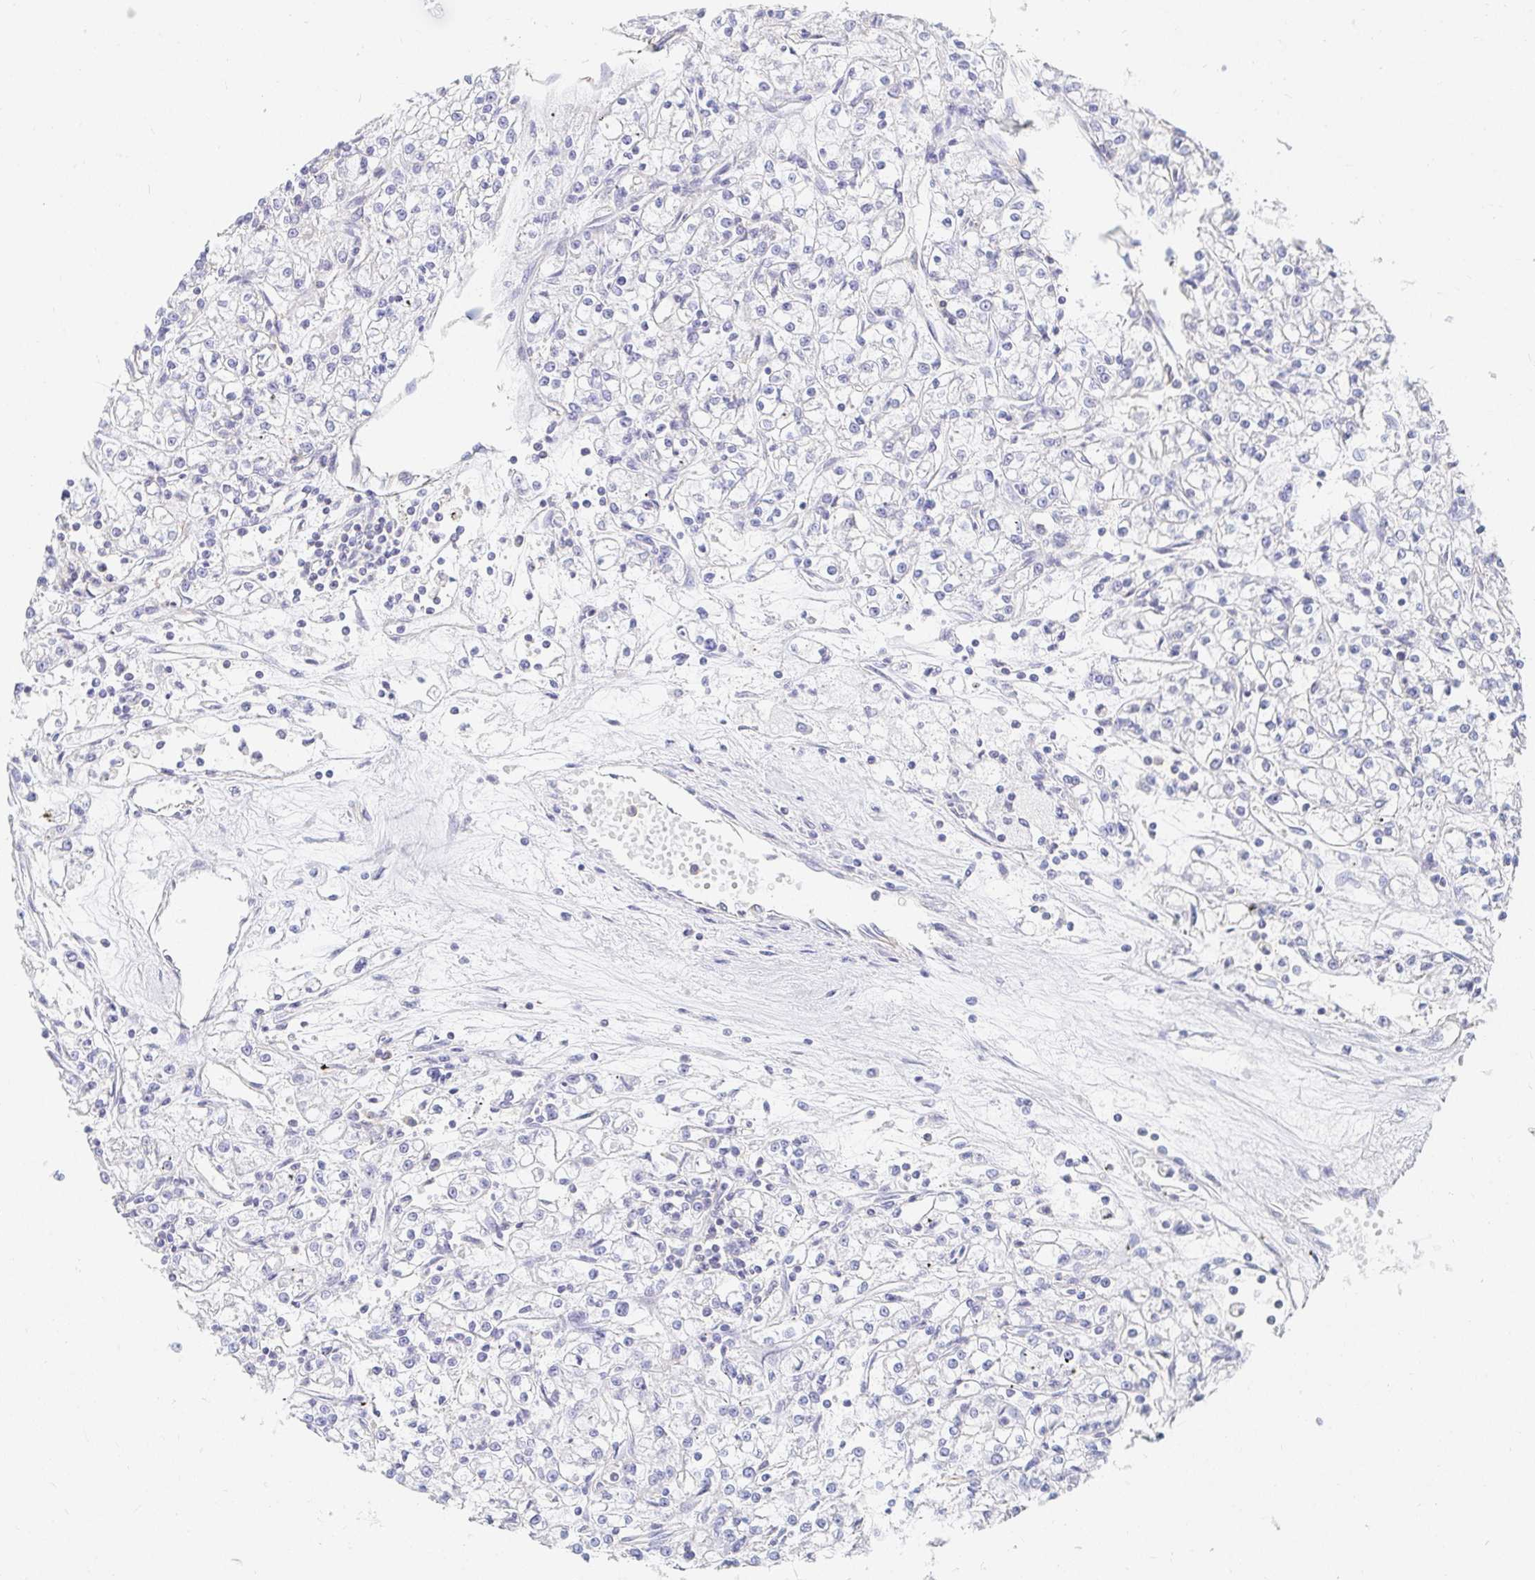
{"staining": {"intensity": "negative", "quantity": "none", "location": "none"}, "tissue": "renal cancer", "cell_type": "Tumor cells", "image_type": "cancer", "snomed": [{"axis": "morphology", "description": "Adenocarcinoma, NOS"}, {"axis": "topography", "description": "Kidney"}], "caption": "Protein analysis of renal adenocarcinoma displays no significant positivity in tumor cells.", "gene": "TSPAN19", "patient": {"sex": "female", "age": 59}}